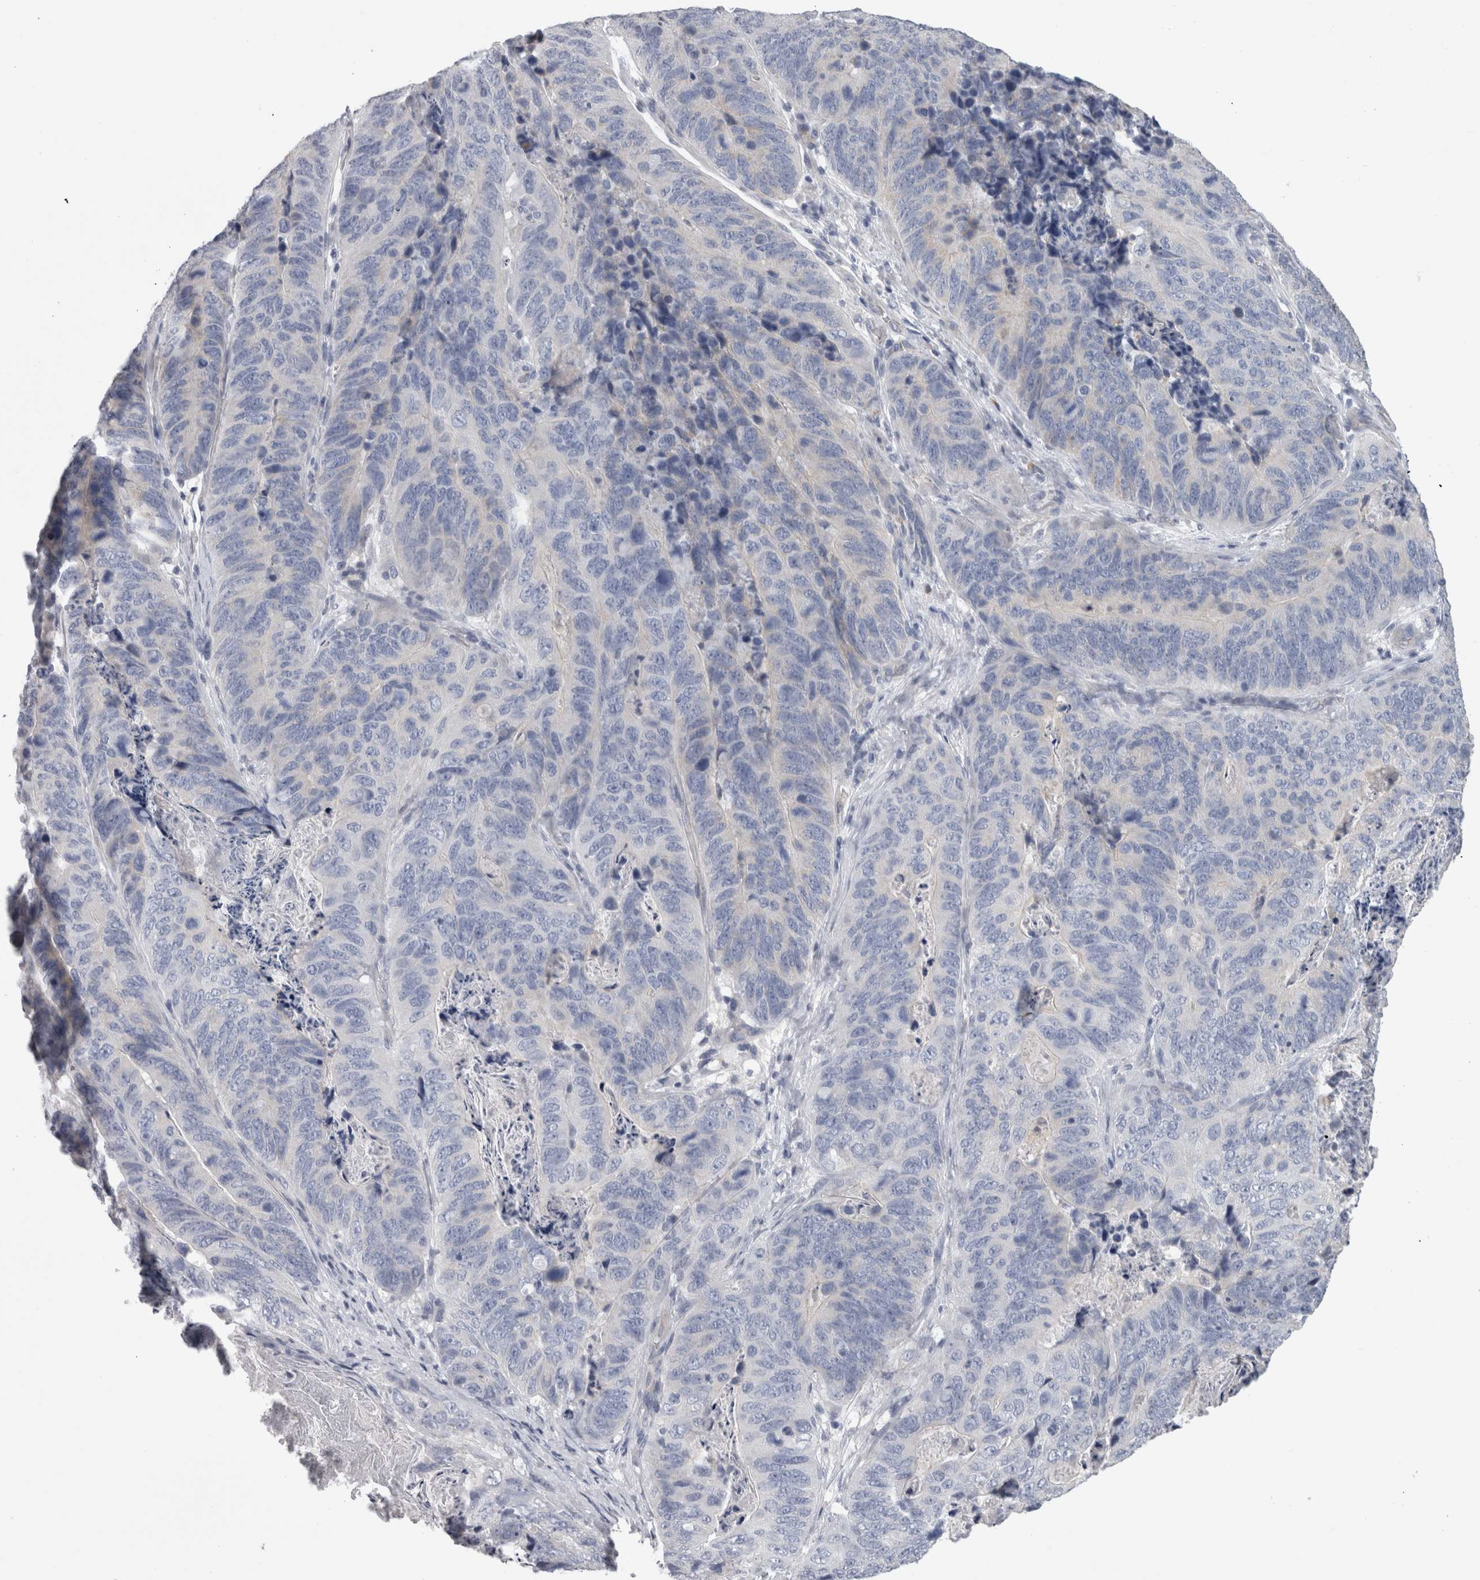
{"staining": {"intensity": "negative", "quantity": "none", "location": "none"}, "tissue": "stomach cancer", "cell_type": "Tumor cells", "image_type": "cancer", "snomed": [{"axis": "morphology", "description": "Normal tissue, NOS"}, {"axis": "morphology", "description": "Adenocarcinoma, NOS"}, {"axis": "topography", "description": "Stomach"}], "caption": "High power microscopy photomicrograph of an immunohistochemistry histopathology image of stomach cancer (adenocarcinoma), revealing no significant positivity in tumor cells. Nuclei are stained in blue.", "gene": "TCAP", "patient": {"sex": "female", "age": 89}}